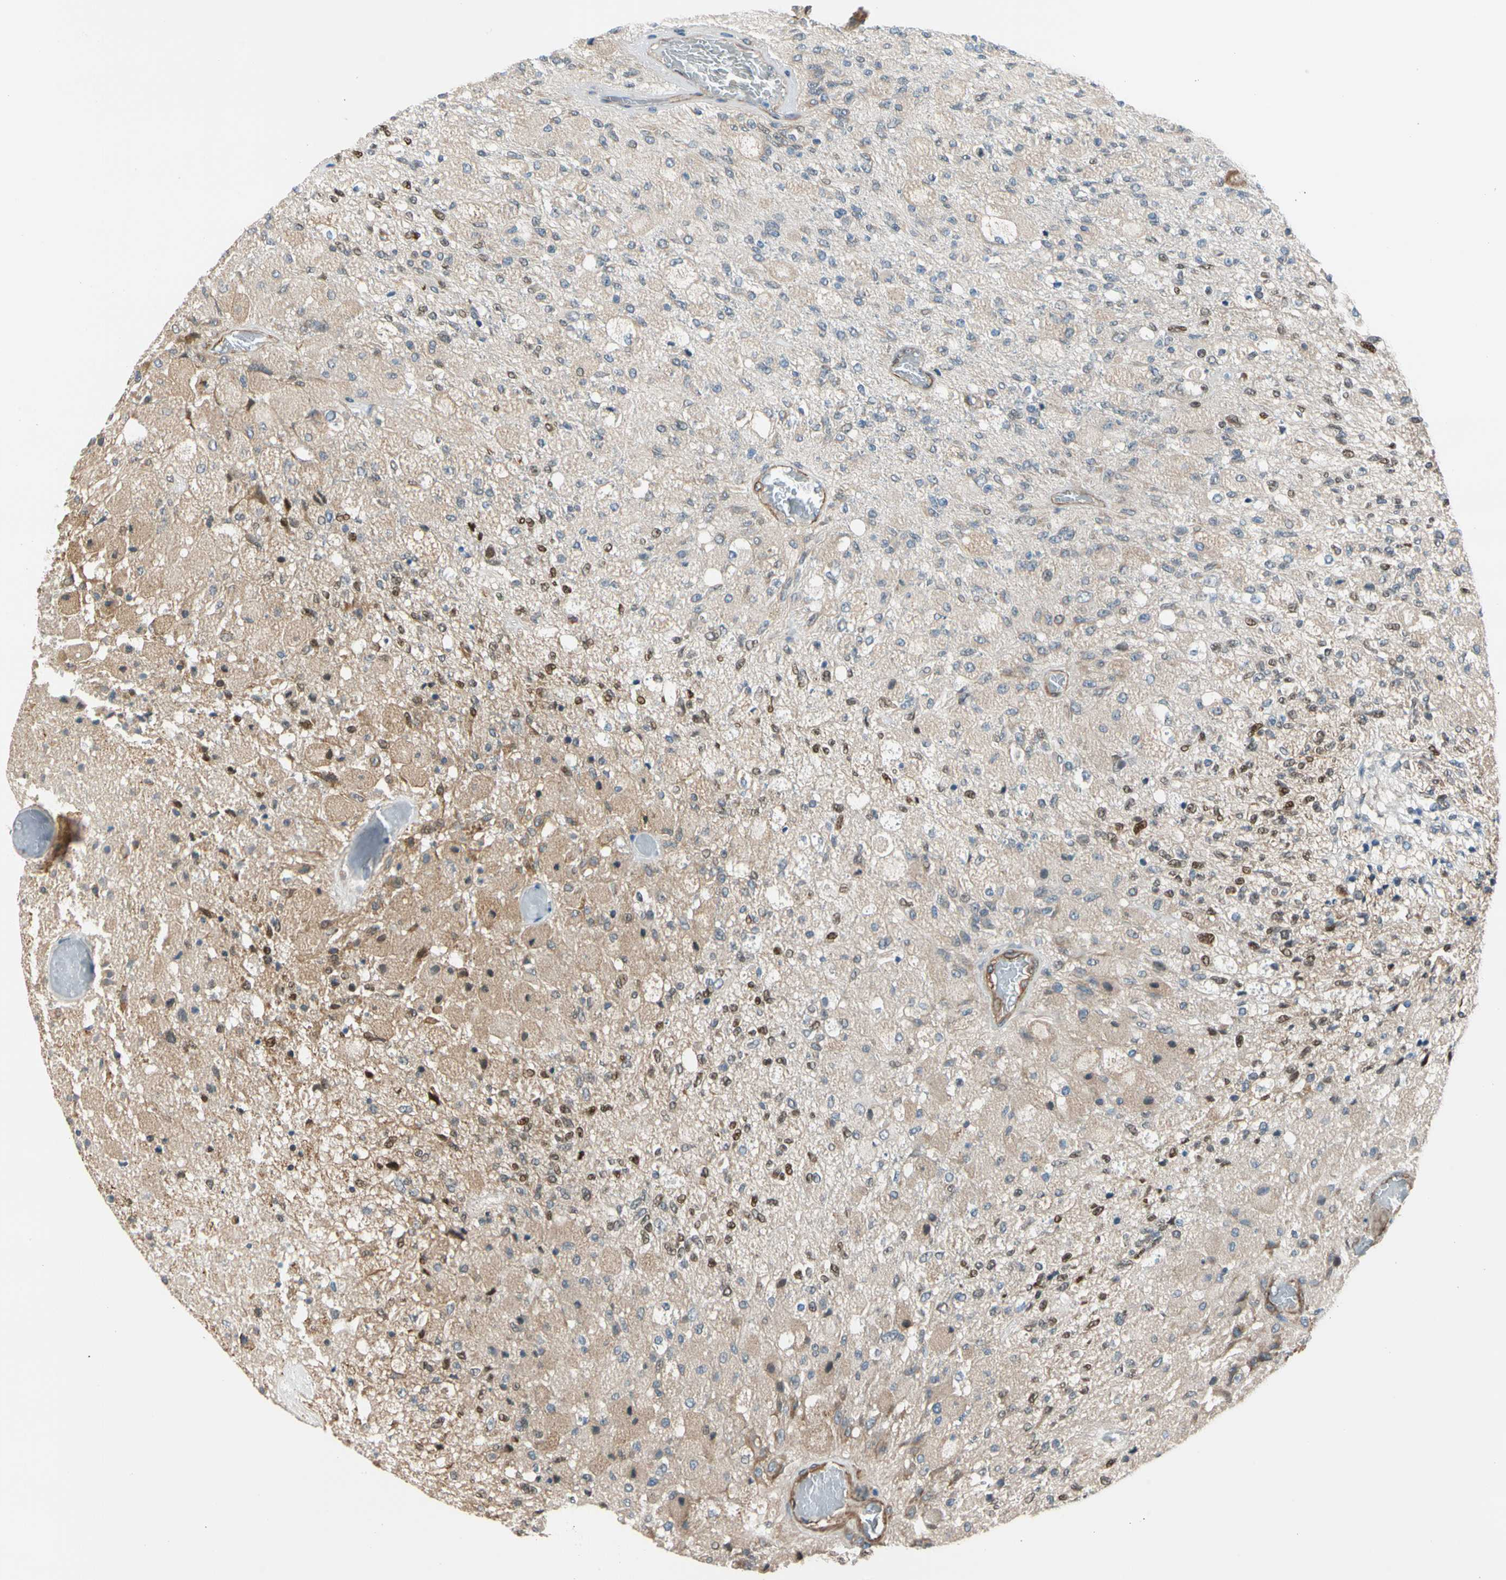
{"staining": {"intensity": "moderate", "quantity": "<25%", "location": "cytoplasmic/membranous,nuclear"}, "tissue": "glioma", "cell_type": "Tumor cells", "image_type": "cancer", "snomed": [{"axis": "morphology", "description": "Normal tissue, NOS"}, {"axis": "morphology", "description": "Glioma, malignant, High grade"}, {"axis": "topography", "description": "Cerebral cortex"}], "caption": "Protein expression by immunohistochemistry reveals moderate cytoplasmic/membranous and nuclear expression in about <25% of tumor cells in malignant high-grade glioma.", "gene": "LIMK2", "patient": {"sex": "male", "age": 77}}